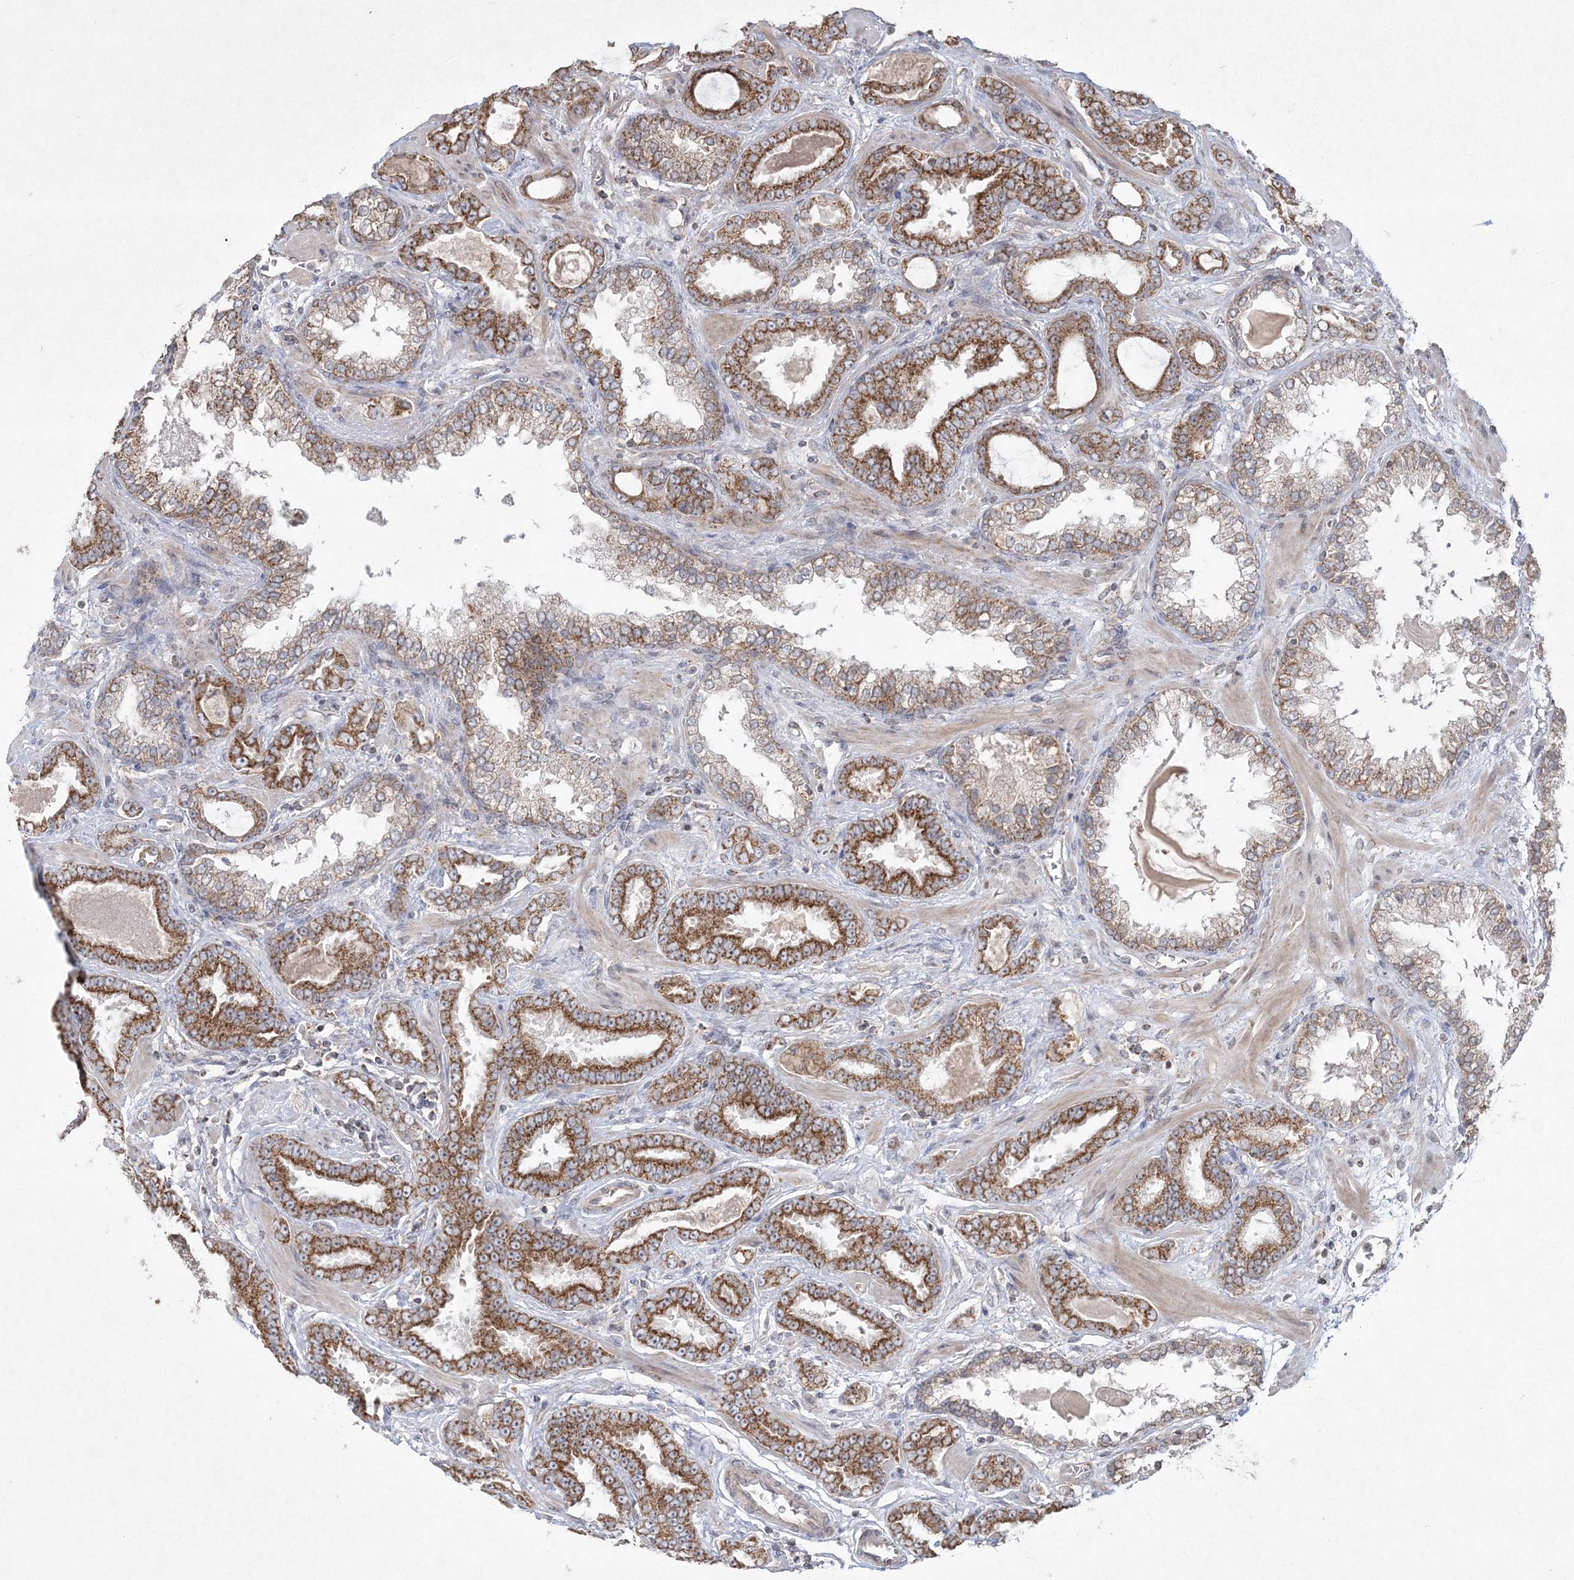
{"staining": {"intensity": "strong", "quantity": "25%-75%", "location": "cytoplasmic/membranous"}, "tissue": "prostate cancer", "cell_type": "Tumor cells", "image_type": "cancer", "snomed": [{"axis": "morphology", "description": "Adenocarcinoma, Low grade"}, {"axis": "topography", "description": "Prostate"}], "caption": "Immunohistochemistry (IHC) of human prostate cancer reveals high levels of strong cytoplasmic/membranous expression in approximately 25%-75% of tumor cells. (DAB (3,3'-diaminobenzidine) IHC, brown staining for protein, blue staining for nuclei).", "gene": "LRPPRC", "patient": {"sex": "male", "age": 60}}